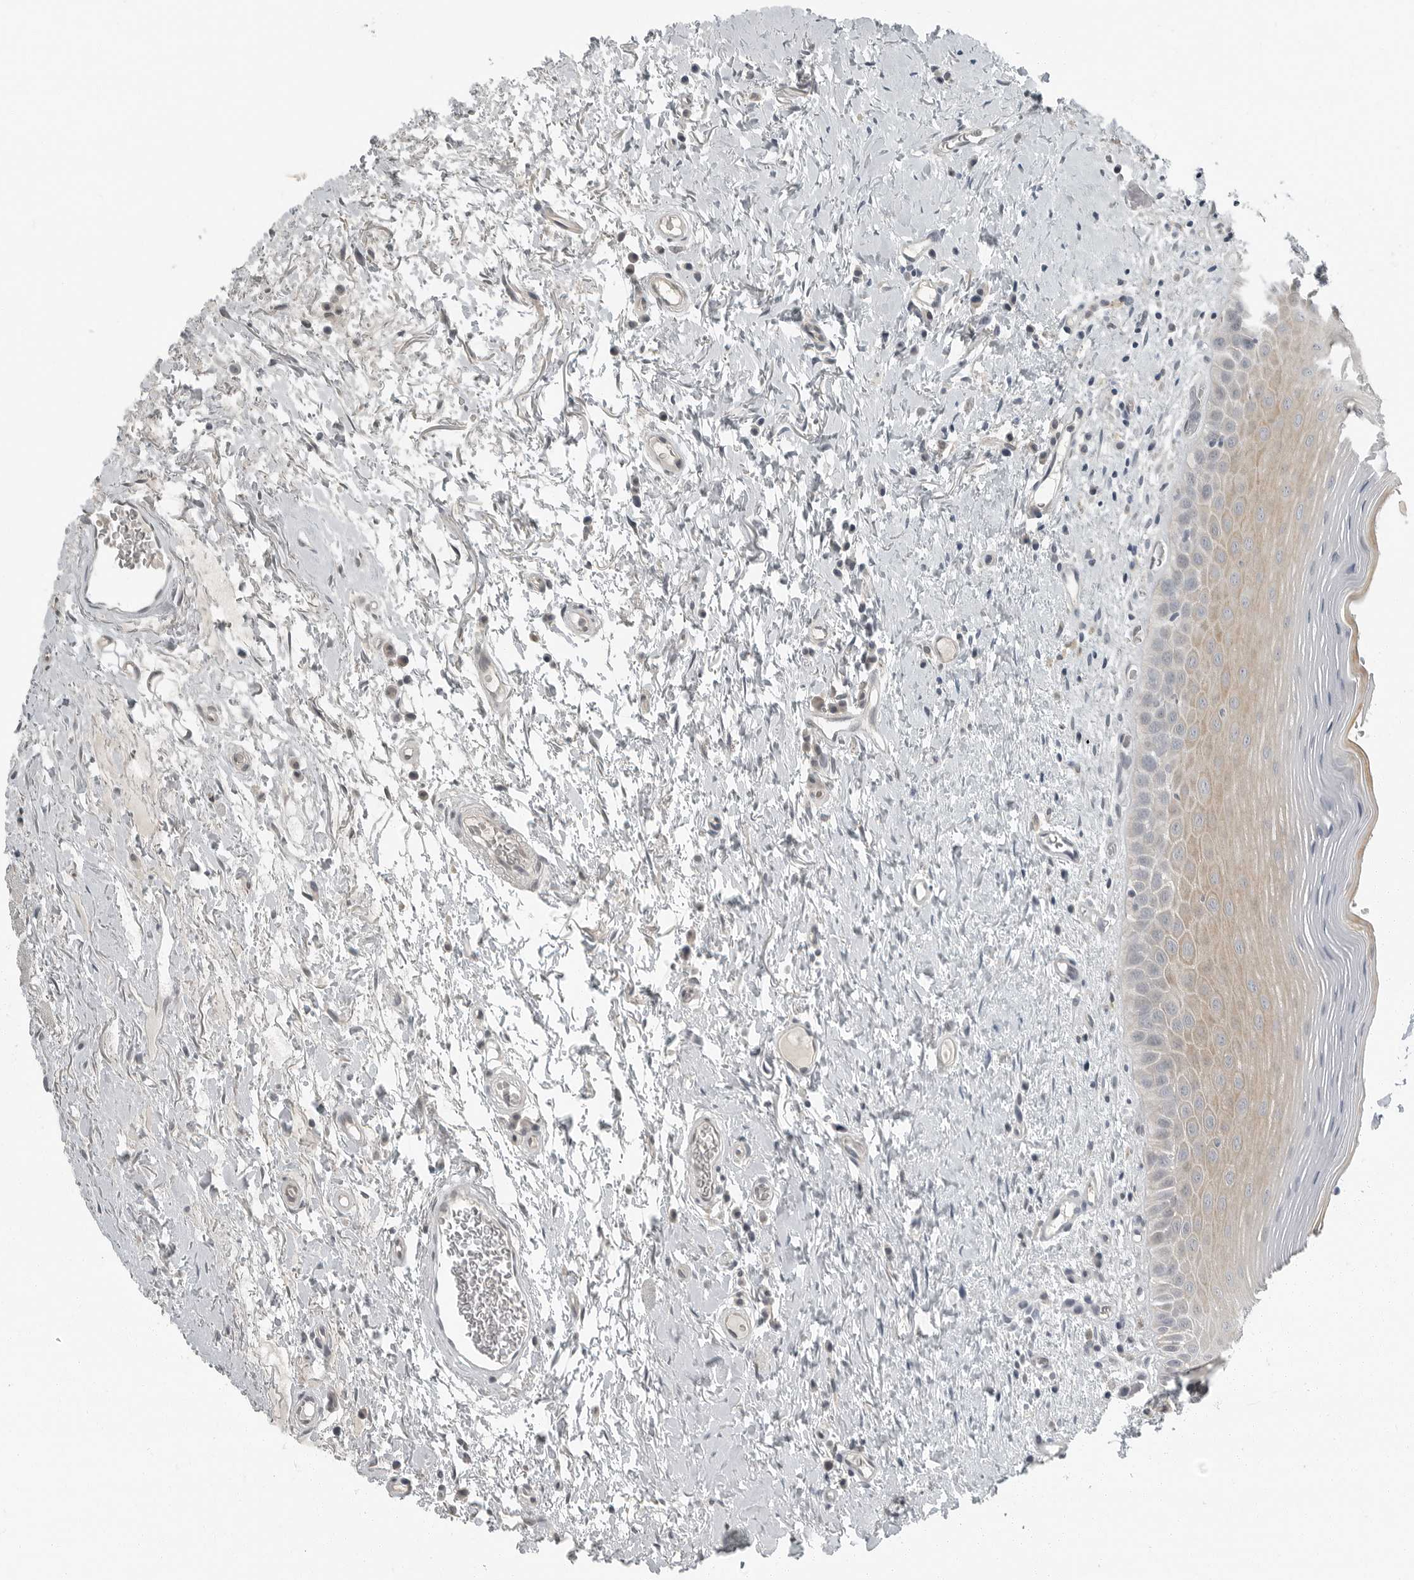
{"staining": {"intensity": "weak", "quantity": "25%-75%", "location": "cytoplasmic/membranous"}, "tissue": "oral mucosa", "cell_type": "Squamous epithelial cells", "image_type": "normal", "snomed": [{"axis": "morphology", "description": "Normal tissue, NOS"}, {"axis": "topography", "description": "Oral tissue"}], "caption": "An image of oral mucosa stained for a protein demonstrates weak cytoplasmic/membranous brown staining in squamous epithelial cells. Immunohistochemistry (ihc) stains the protein in brown and the nuclei are stained blue.", "gene": "ENSG00000286112", "patient": {"sex": "male", "age": 82}}